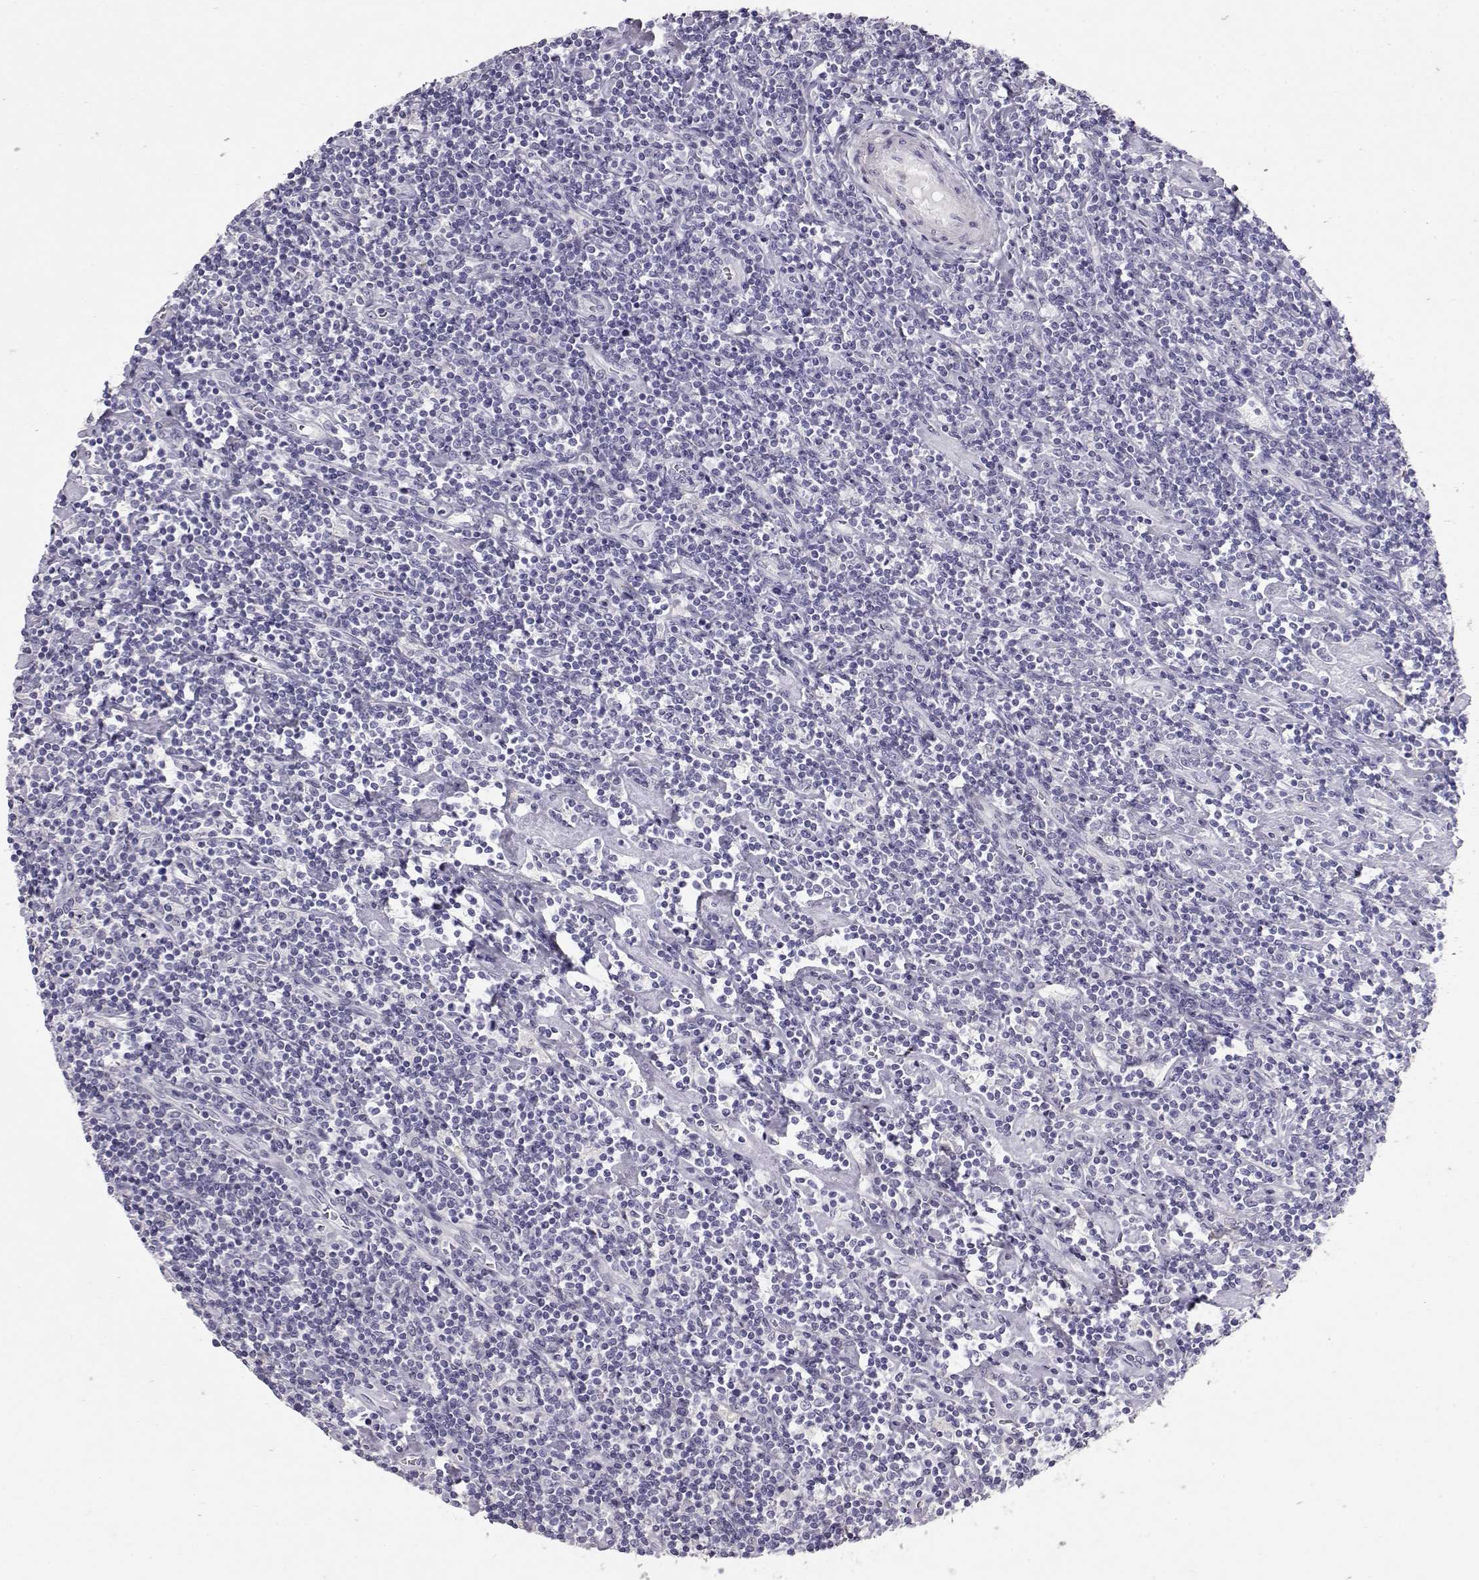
{"staining": {"intensity": "negative", "quantity": "none", "location": "none"}, "tissue": "lymphoma", "cell_type": "Tumor cells", "image_type": "cancer", "snomed": [{"axis": "morphology", "description": "Hodgkin's disease, NOS"}, {"axis": "topography", "description": "Lymph node"}], "caption": "Photomicrograph shows no protein staining in tumor cells of Hodgkin's disease tissue.", "gene": "RD3", "patient": {"sex": "male", "age": 40}}